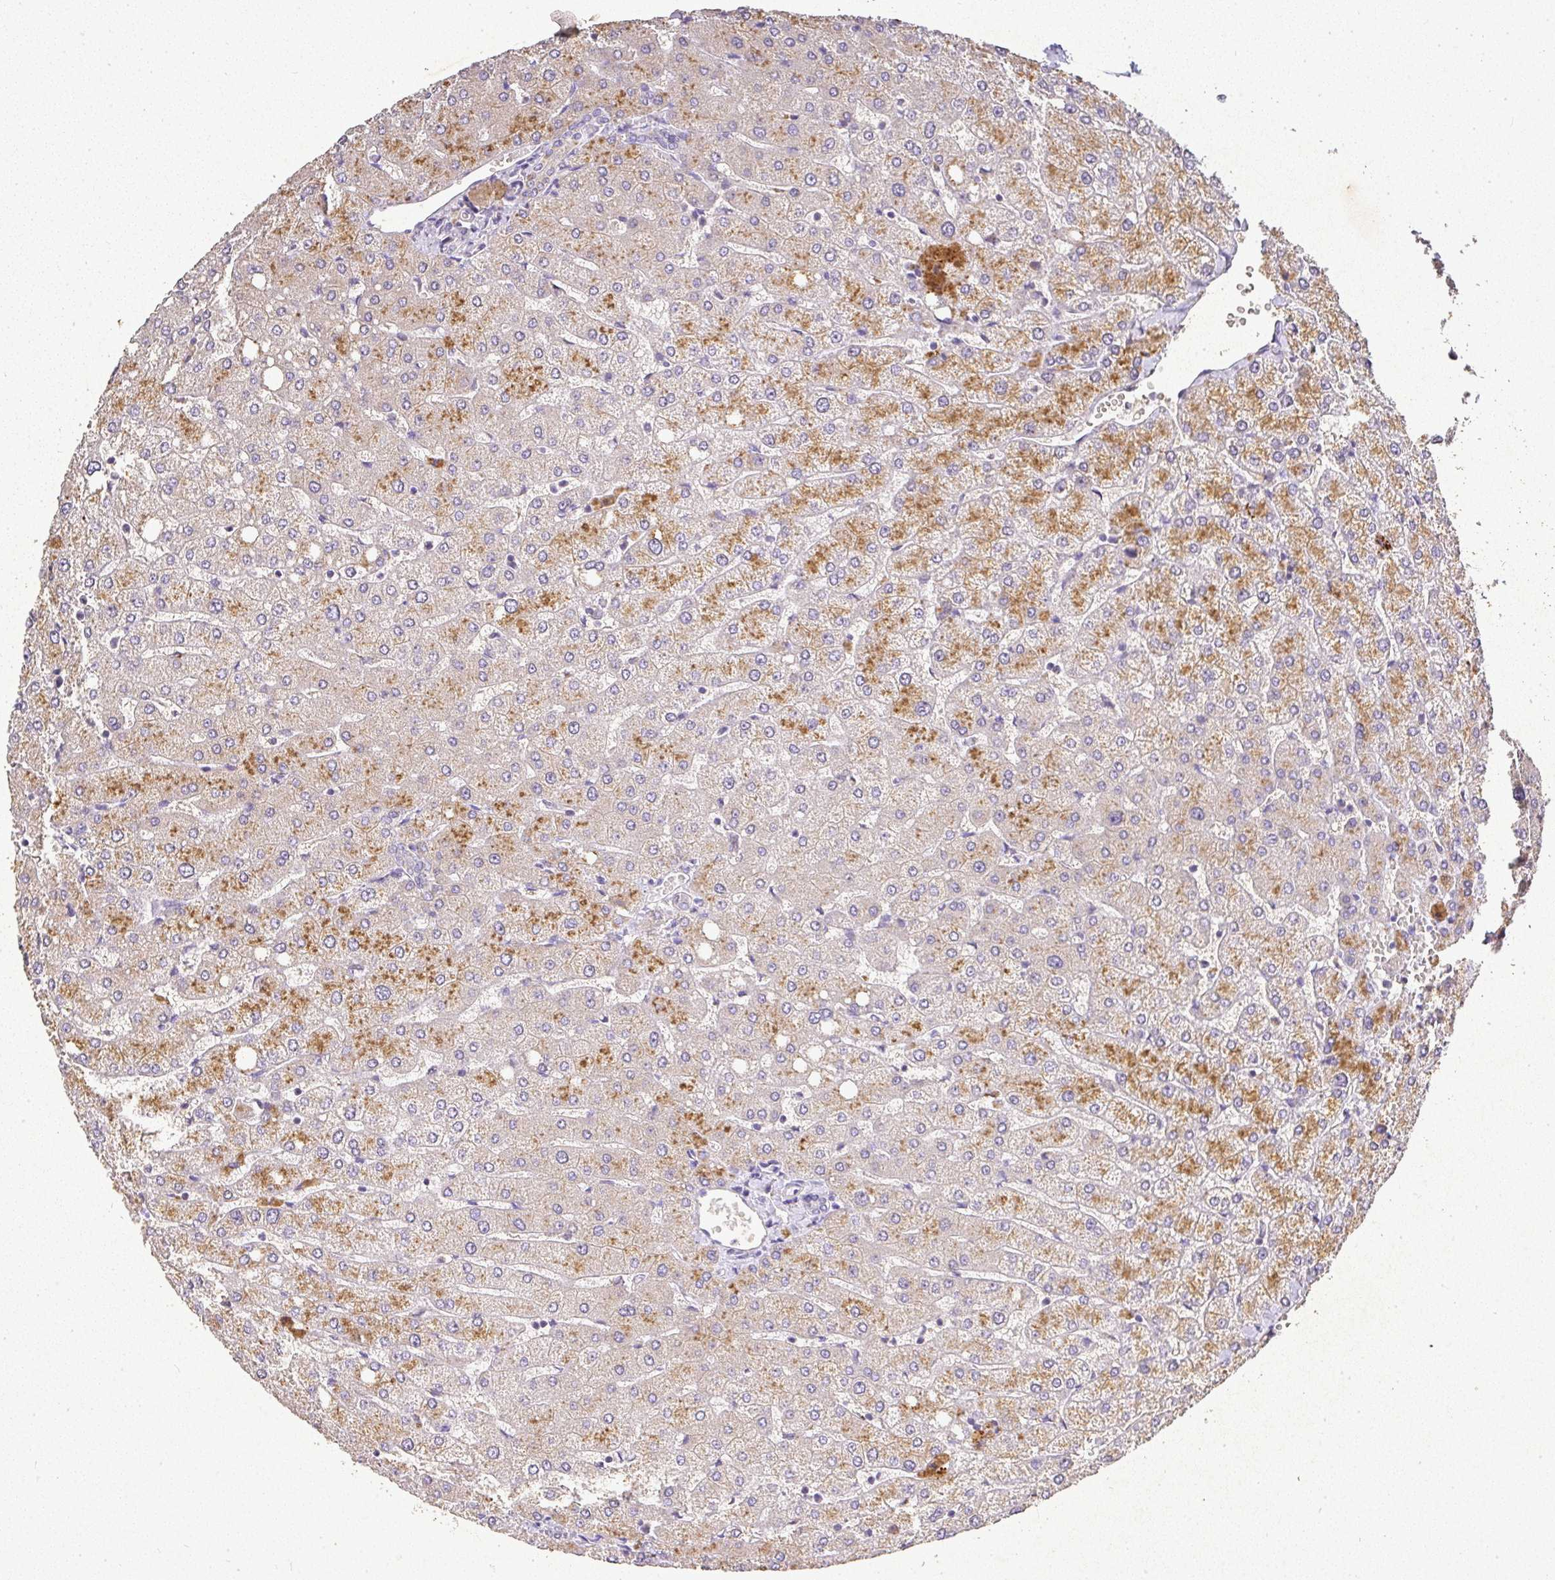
{"staining": {"intensity": "negative", "quantity": "none", "location": "none"}, "tissue": "liver", "cell_type": "Cholangiocytes", "image_type": "normal", "snomed": [{"axis": "morphology", "description": "Normal tissue, NOS"}, {"axis": "topography", "description": "Liver"}], "caption": "Immunohistochemical staining of benign human liver displays no significant positivity in cholangiocytes. (DAB (3,3'-diaminobenzidine) IHC visualized using brightfield microscopy, high magnification).", "gene": "RPS2", "patient": {"sex": "female", "age": 54}}